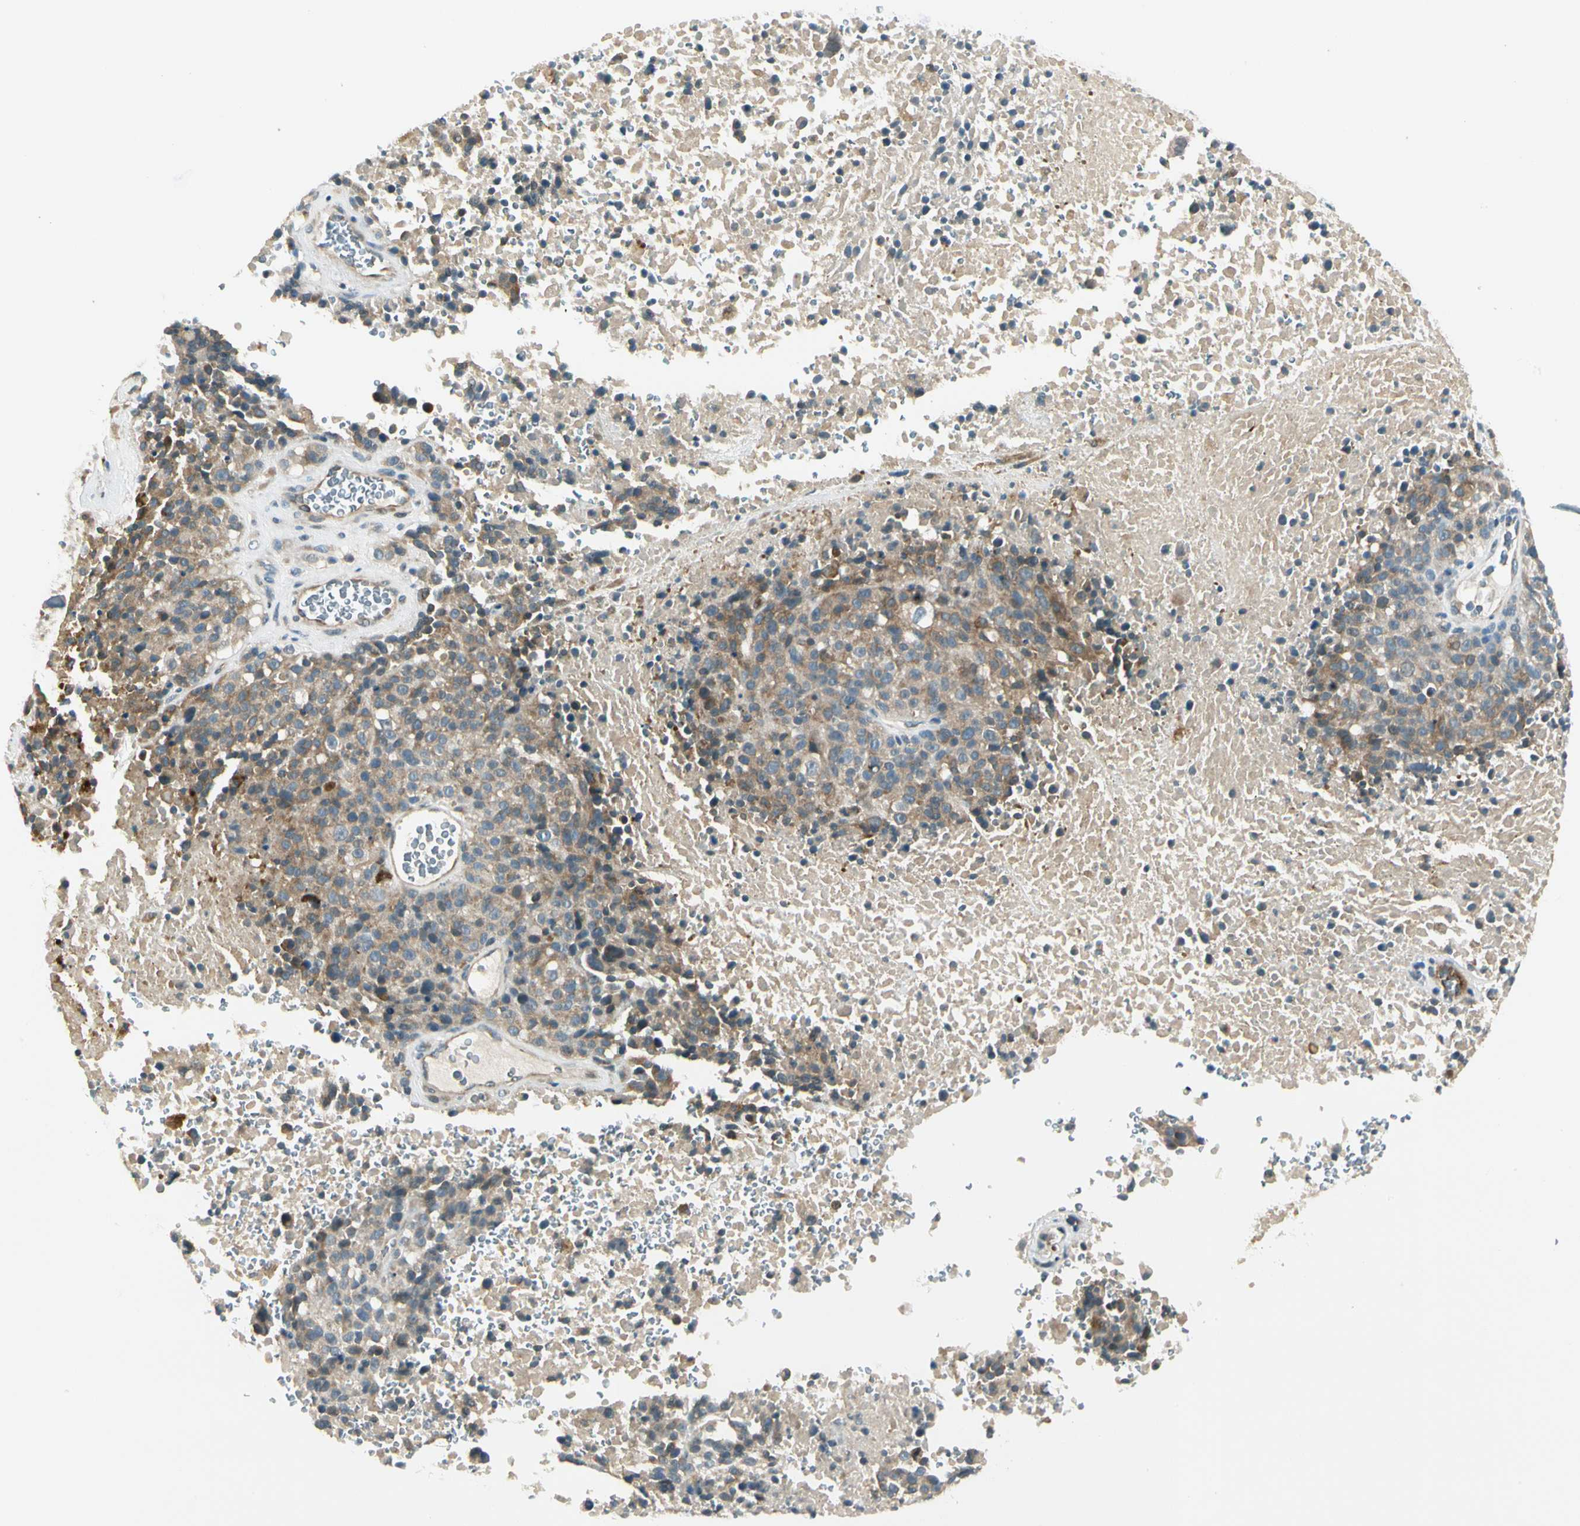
{"staining": {"intensity": "moderate", "quantity": "25%-75%", "location": "cytoplasmic/membranous"}, "tissue": "melanoma", "cell_type": "Tumor cells", "image_type": "cancer", "snomed": [{"axis": "morphology", "description": "Malignant melanoma, Metastatic site"}, {"axis": "topography", "description": "Cerebral cortex"}], "caption": "The histopathology image displays staining of melanoma, revealing moderate cytoplasmic/membranous protein expression (brown color) within tumor cells.", "gene": "BNIP1", "patient": {"sex": "female", "age": 52}}